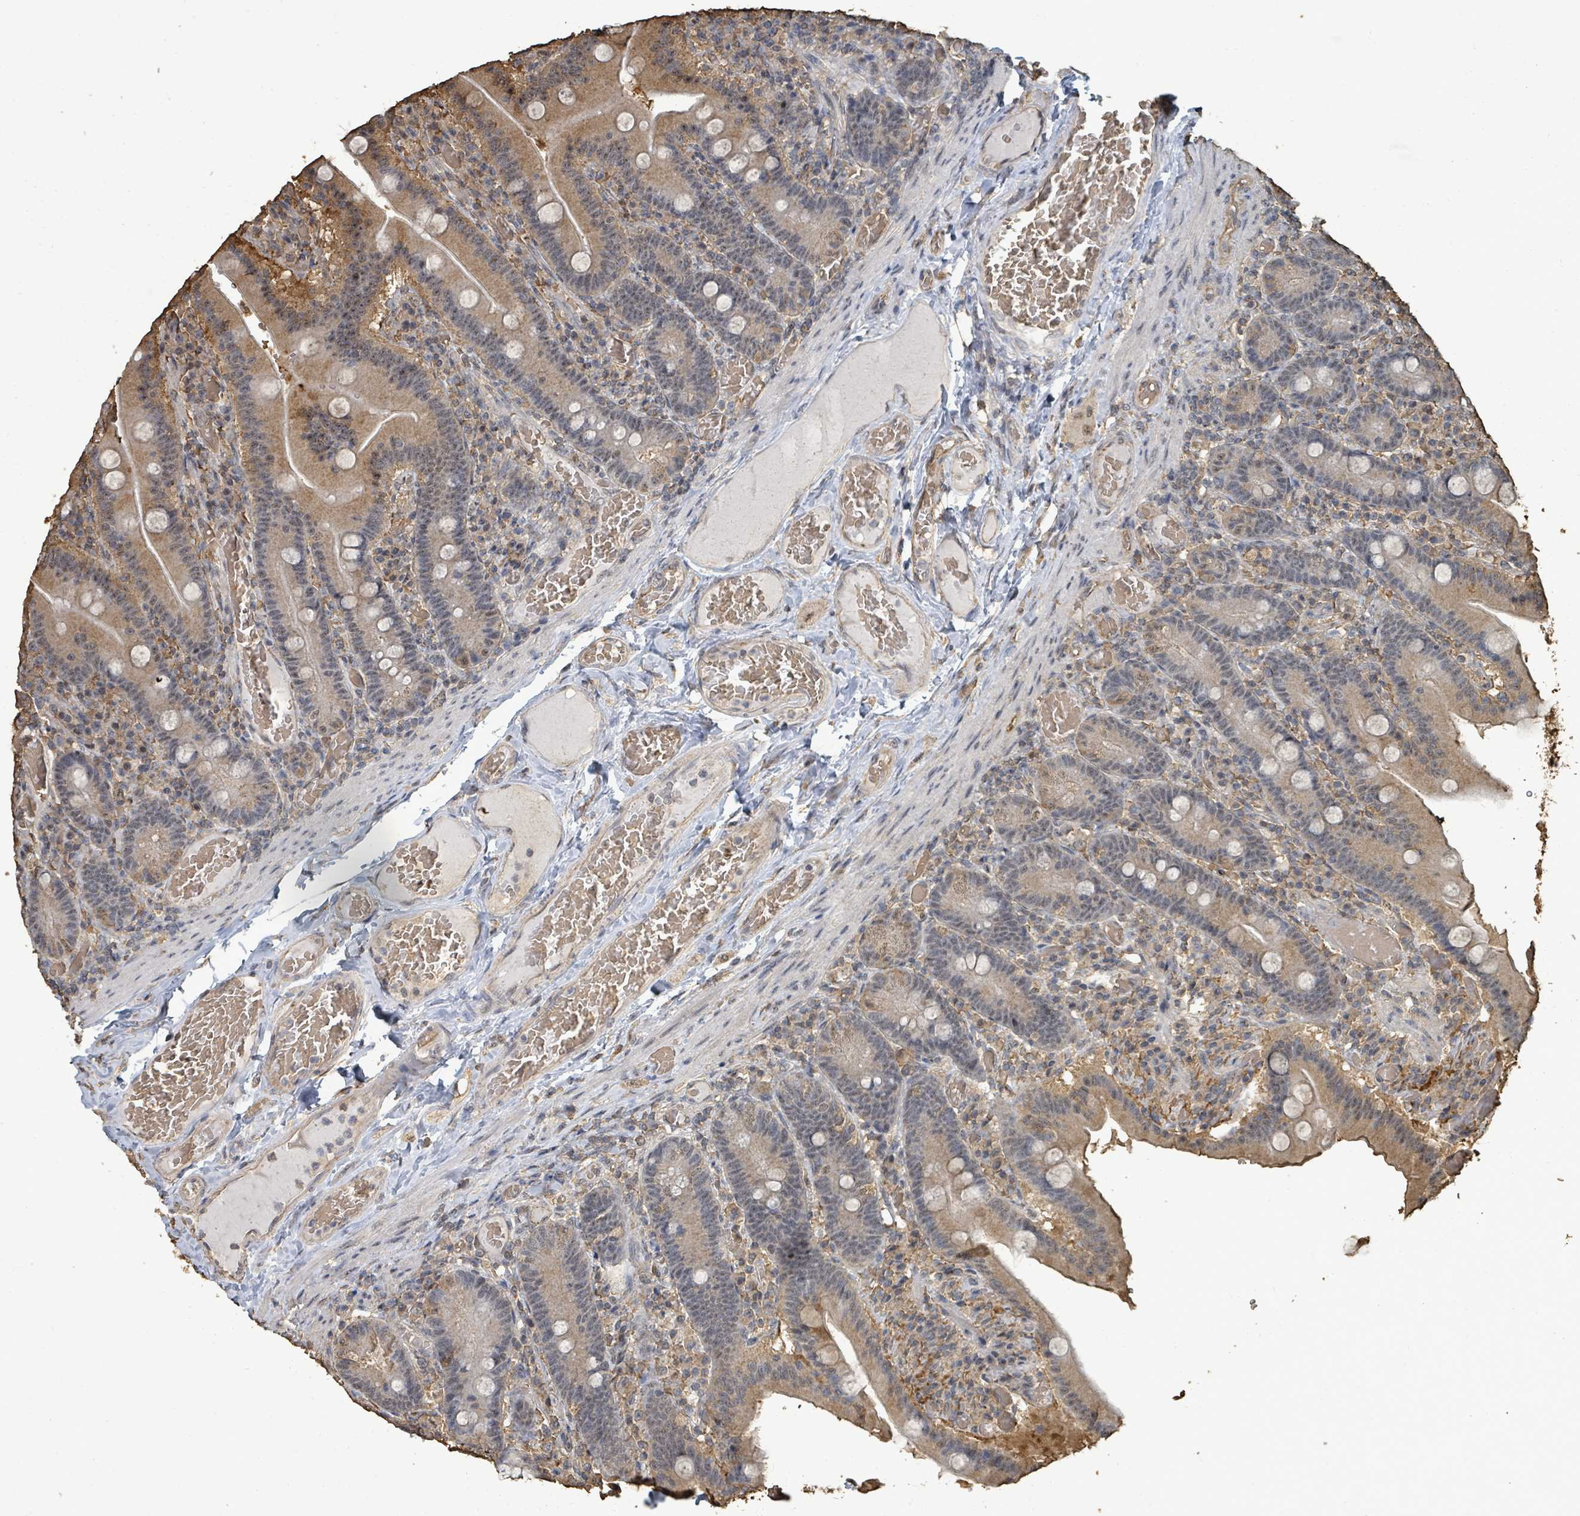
{"staining": {"intensity": "moderate", "quantity": "25%-75%", "location": "cytoplasmic/membranous,nuclear"}, "tissue": "duodenum", "cell_type": "Glandular cells", "image_type": "normal", "snomed": [{"axis": "morphology", "description": "Normal tissue, NOS"}, {"axis": "topography", "description": "Duodenum"}], "caption": "A micrograph of duodenum stained for a protein displays moderate cytoplasmic/membranous,nuclear brown staining in glandular cells.", "gene": "C6orf52", "patient": {"sex": "female", "age": 62}}